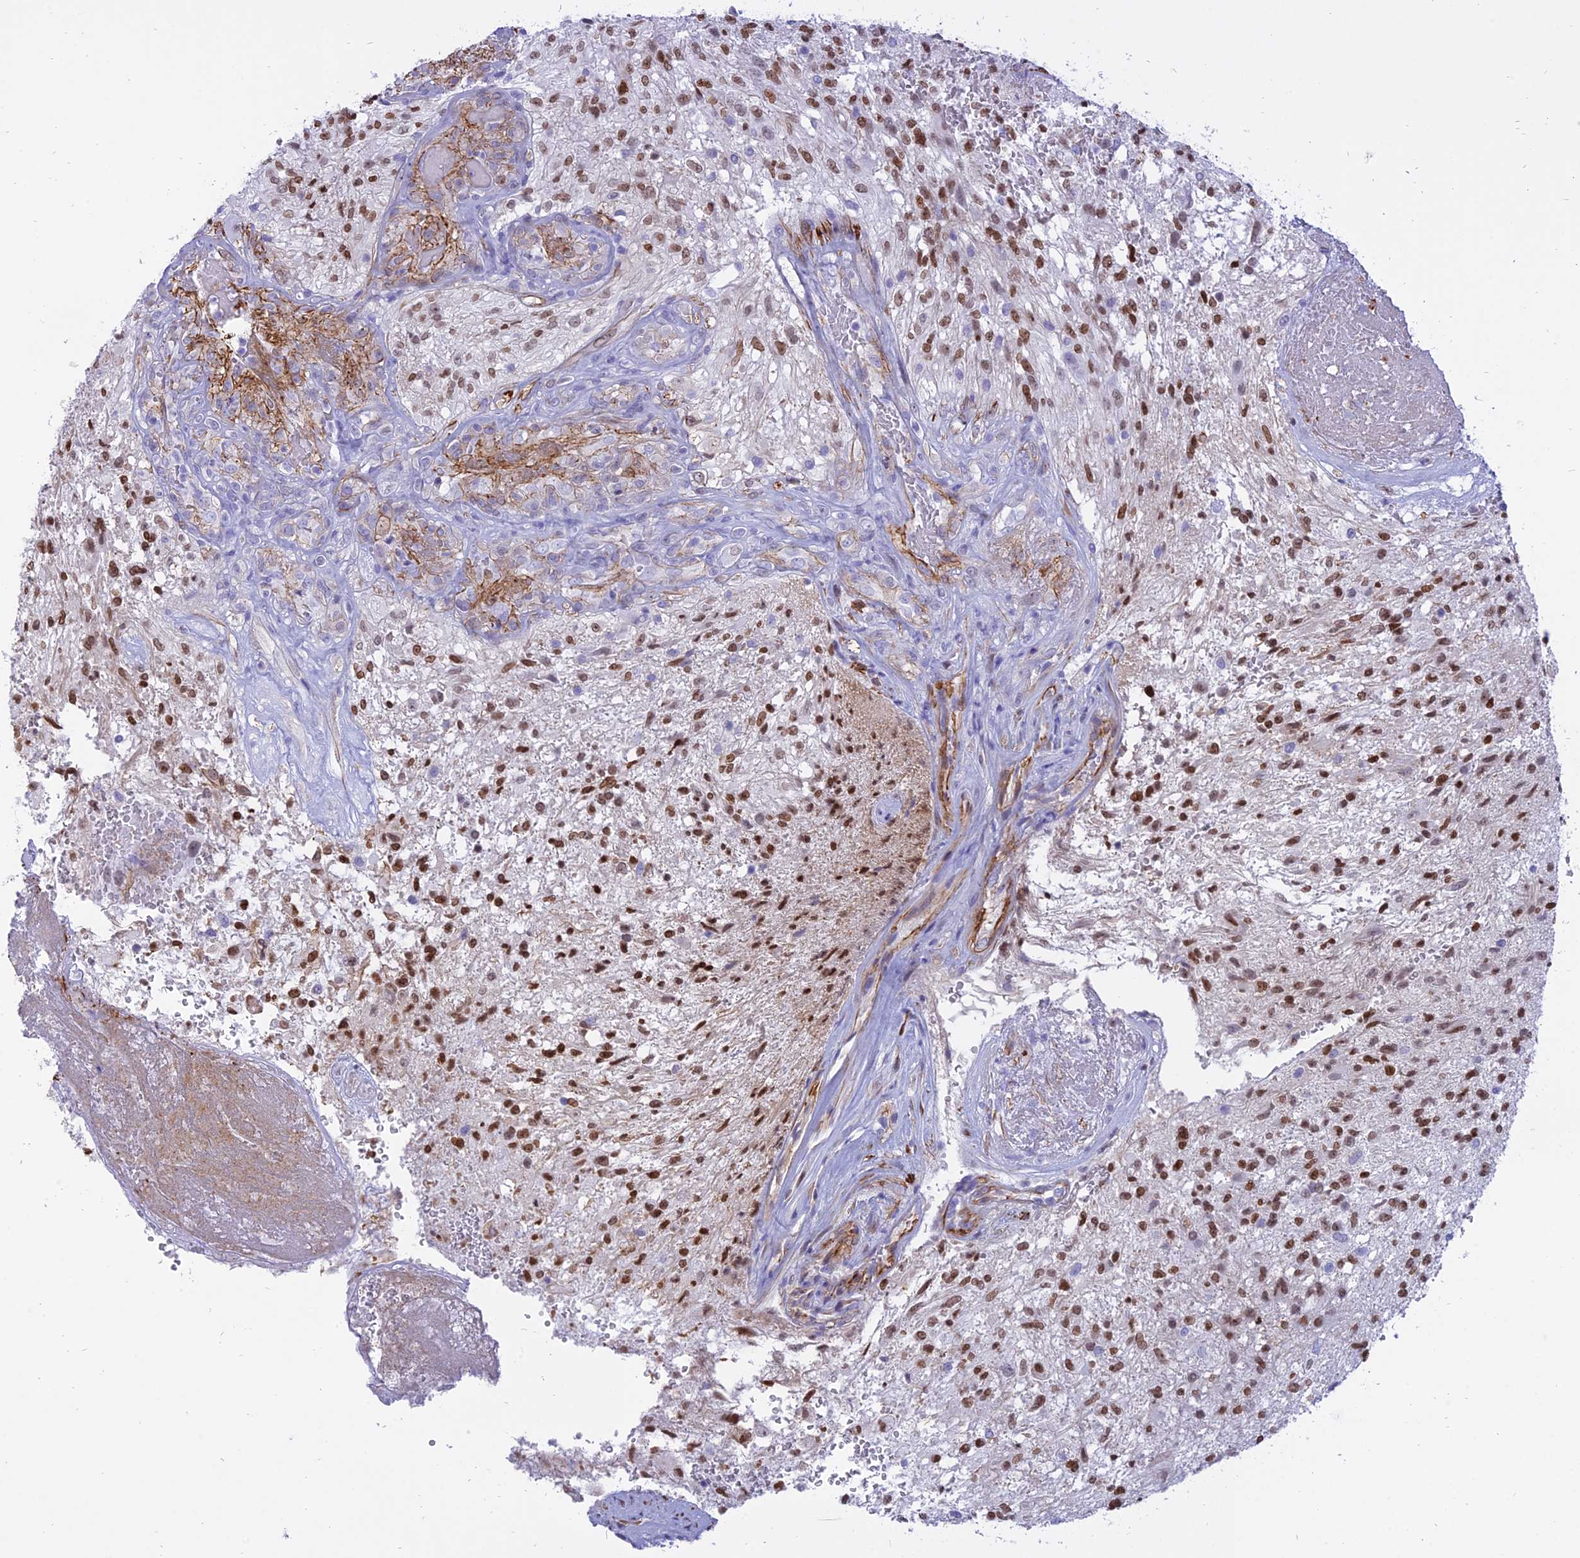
{"staining": {"intensity": "moderate", "quantity": ">75%", "location": "nuclear"}, "tissue": "glioma", "cell_type": "Tumor cells", "image_type": "cancer", "snomed": [{"axis": "morphology", "description": "Glioma, malignant, High grade"}, {"axis": "topography", "description": "Brain"}], "caption": "Brown immunohistochemical staining in human glioma reveals moderate nuclear staining in approximately >75% of tumor cells. (Brightfield microscopy of DAB IHC at high magnification).", "gene": "CENPV", "patient": {"sex": "male", "age": 56}}